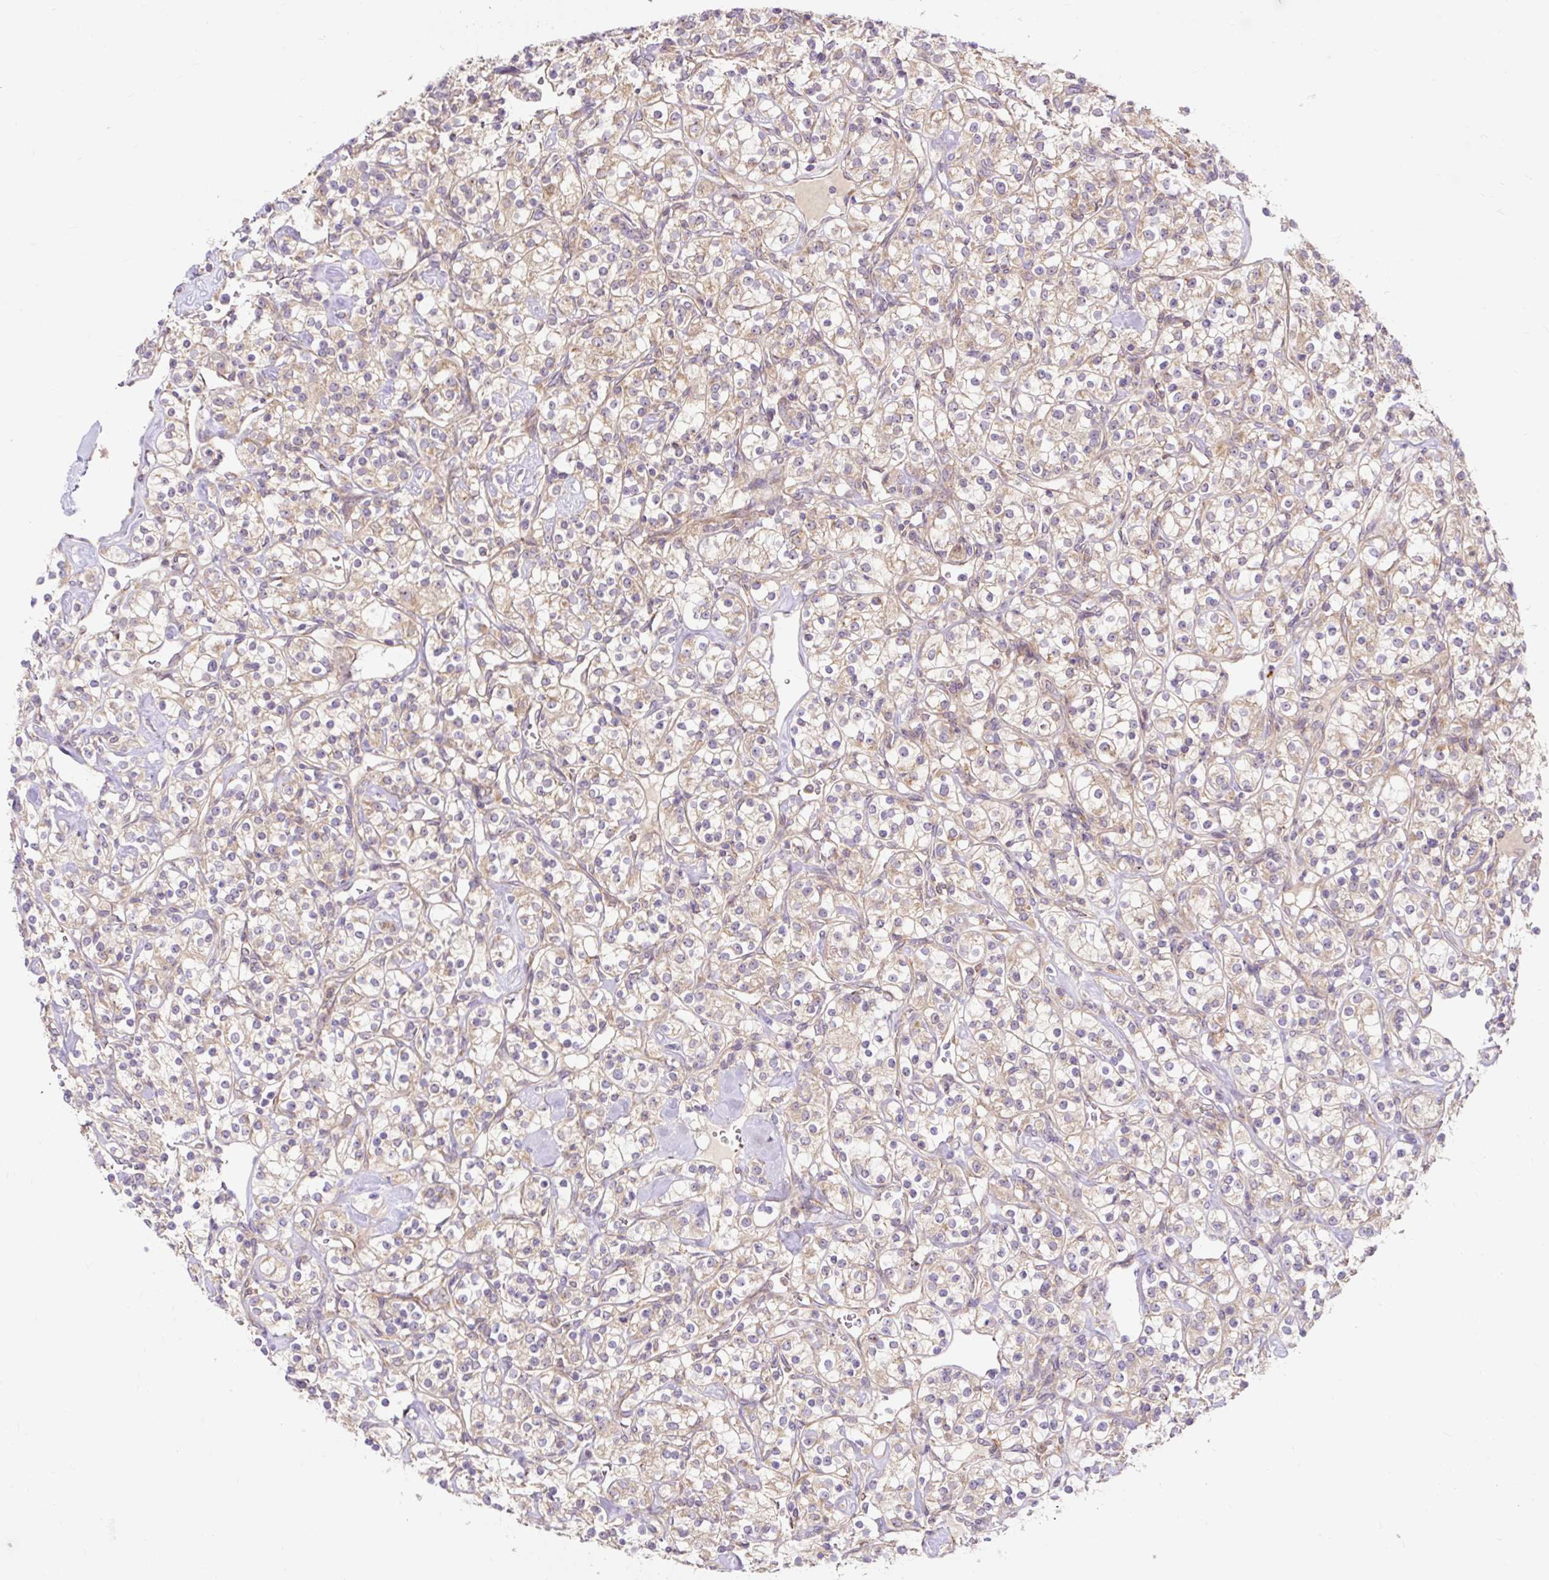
{"staining": {"intensity": "weak", "quantity": ">75%", "location": "cytoplasmic/membranous"}, "tissue": "renal cancer", "cell_type": "Tumor cells", "image_type": "cancer", "snomed": [{"axis": "morphology", "description": "Adenocarcinoma, NOS"}, {"axis": "topography", "description": "Kidney"}], "caption": "Human renal adenocarcinoma stained with a protein marker reveals weak staining in tumor cells.", "gene": "TRIAP1", "patient": {"sex": "male", "age": 77}}